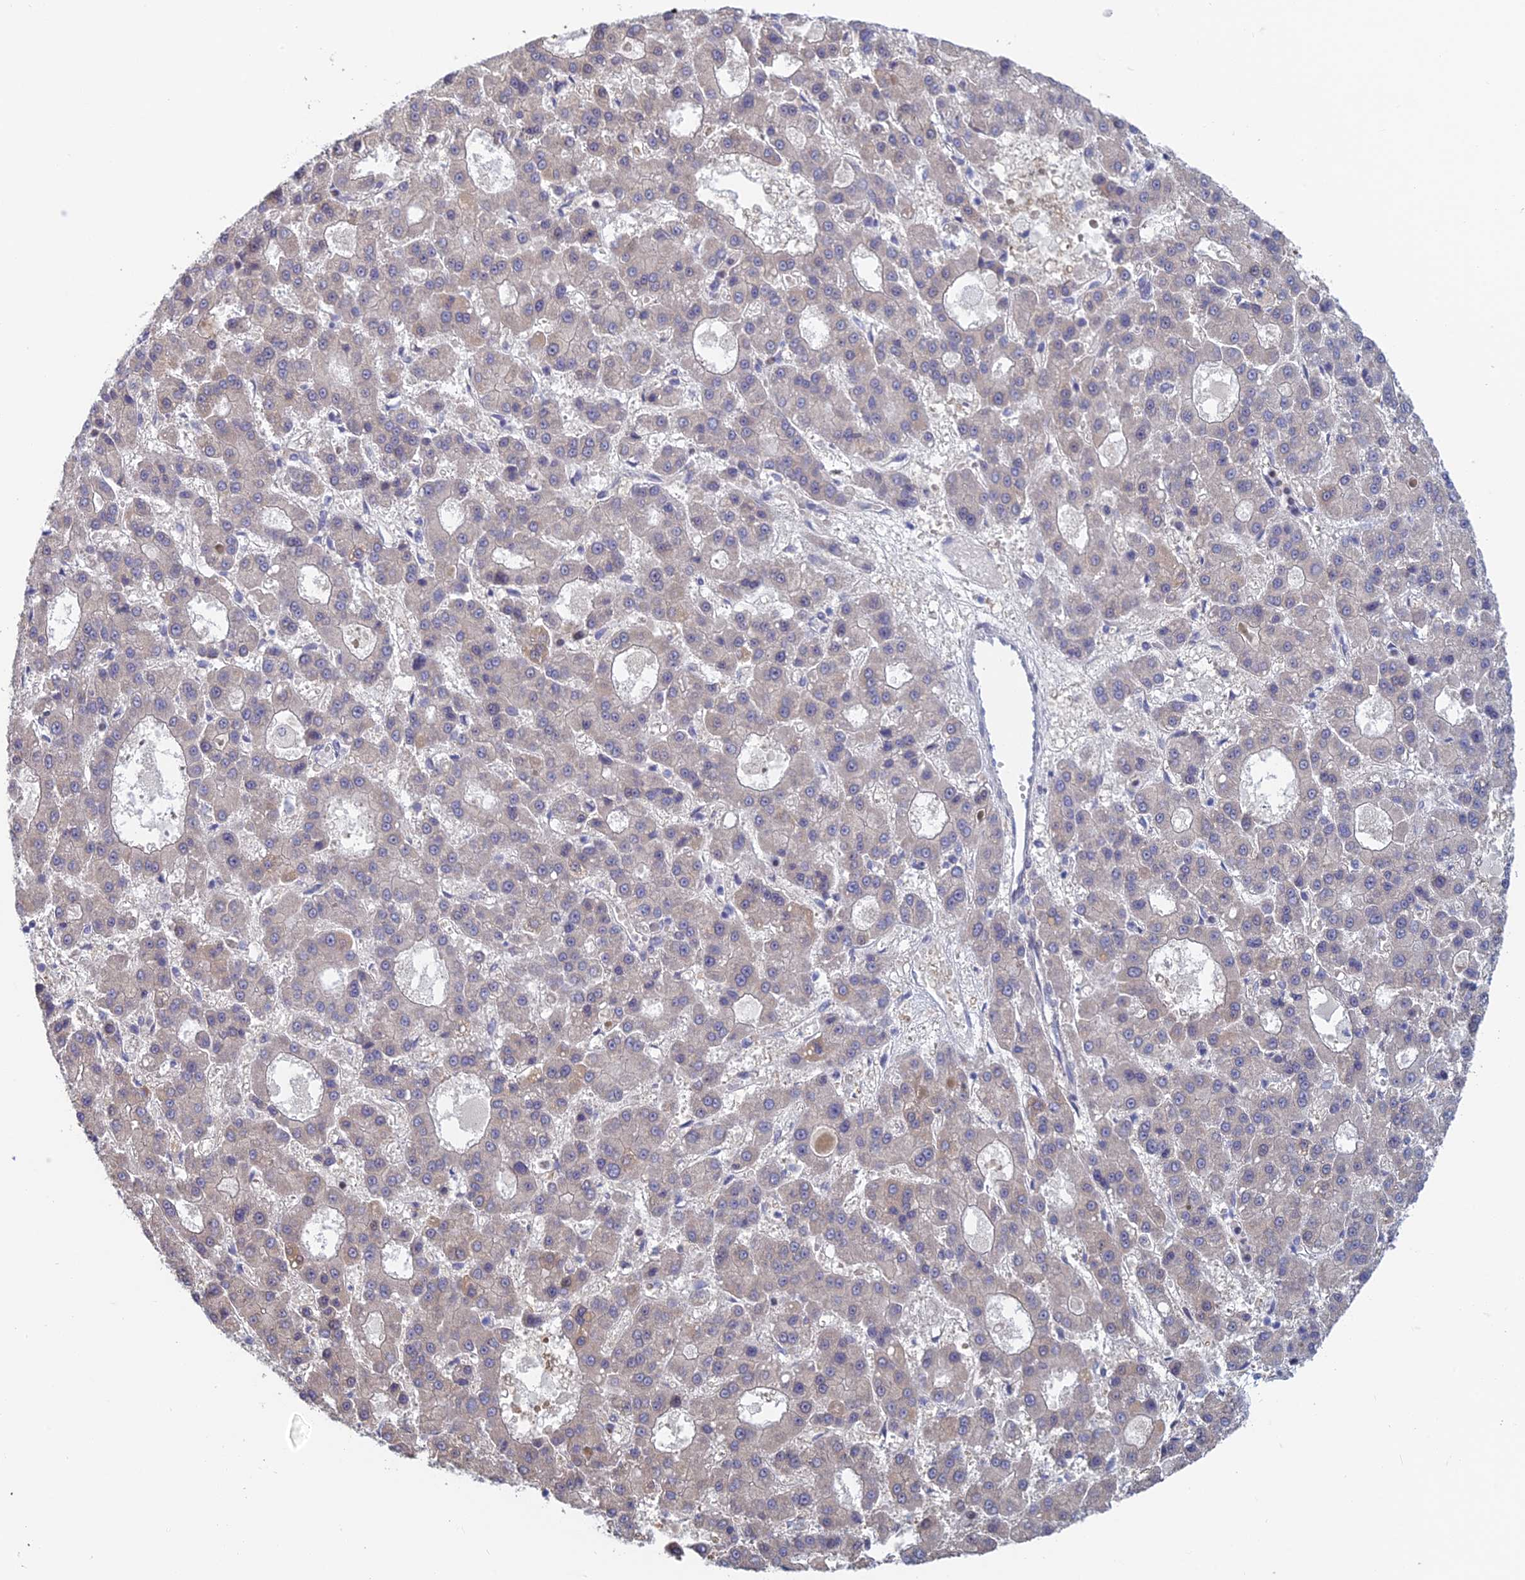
{"staining": {"intensity": "negative", "quantity": "none", "location": "none"}, "tissue": "liver cancer", "cell_type": "Tumor cells", "image_type": "cancer", "snomed": [{"axis": "morphology", "description": "Carcinoma, Hepatocellular, NOS"}, {"axis": "topography", "description": "Liver"}], "caption": "Tumor cells show no significant protein staining in liver cancer.", "gene": "PPP1R26", "patient": {"sex": "male", "age": 70}}